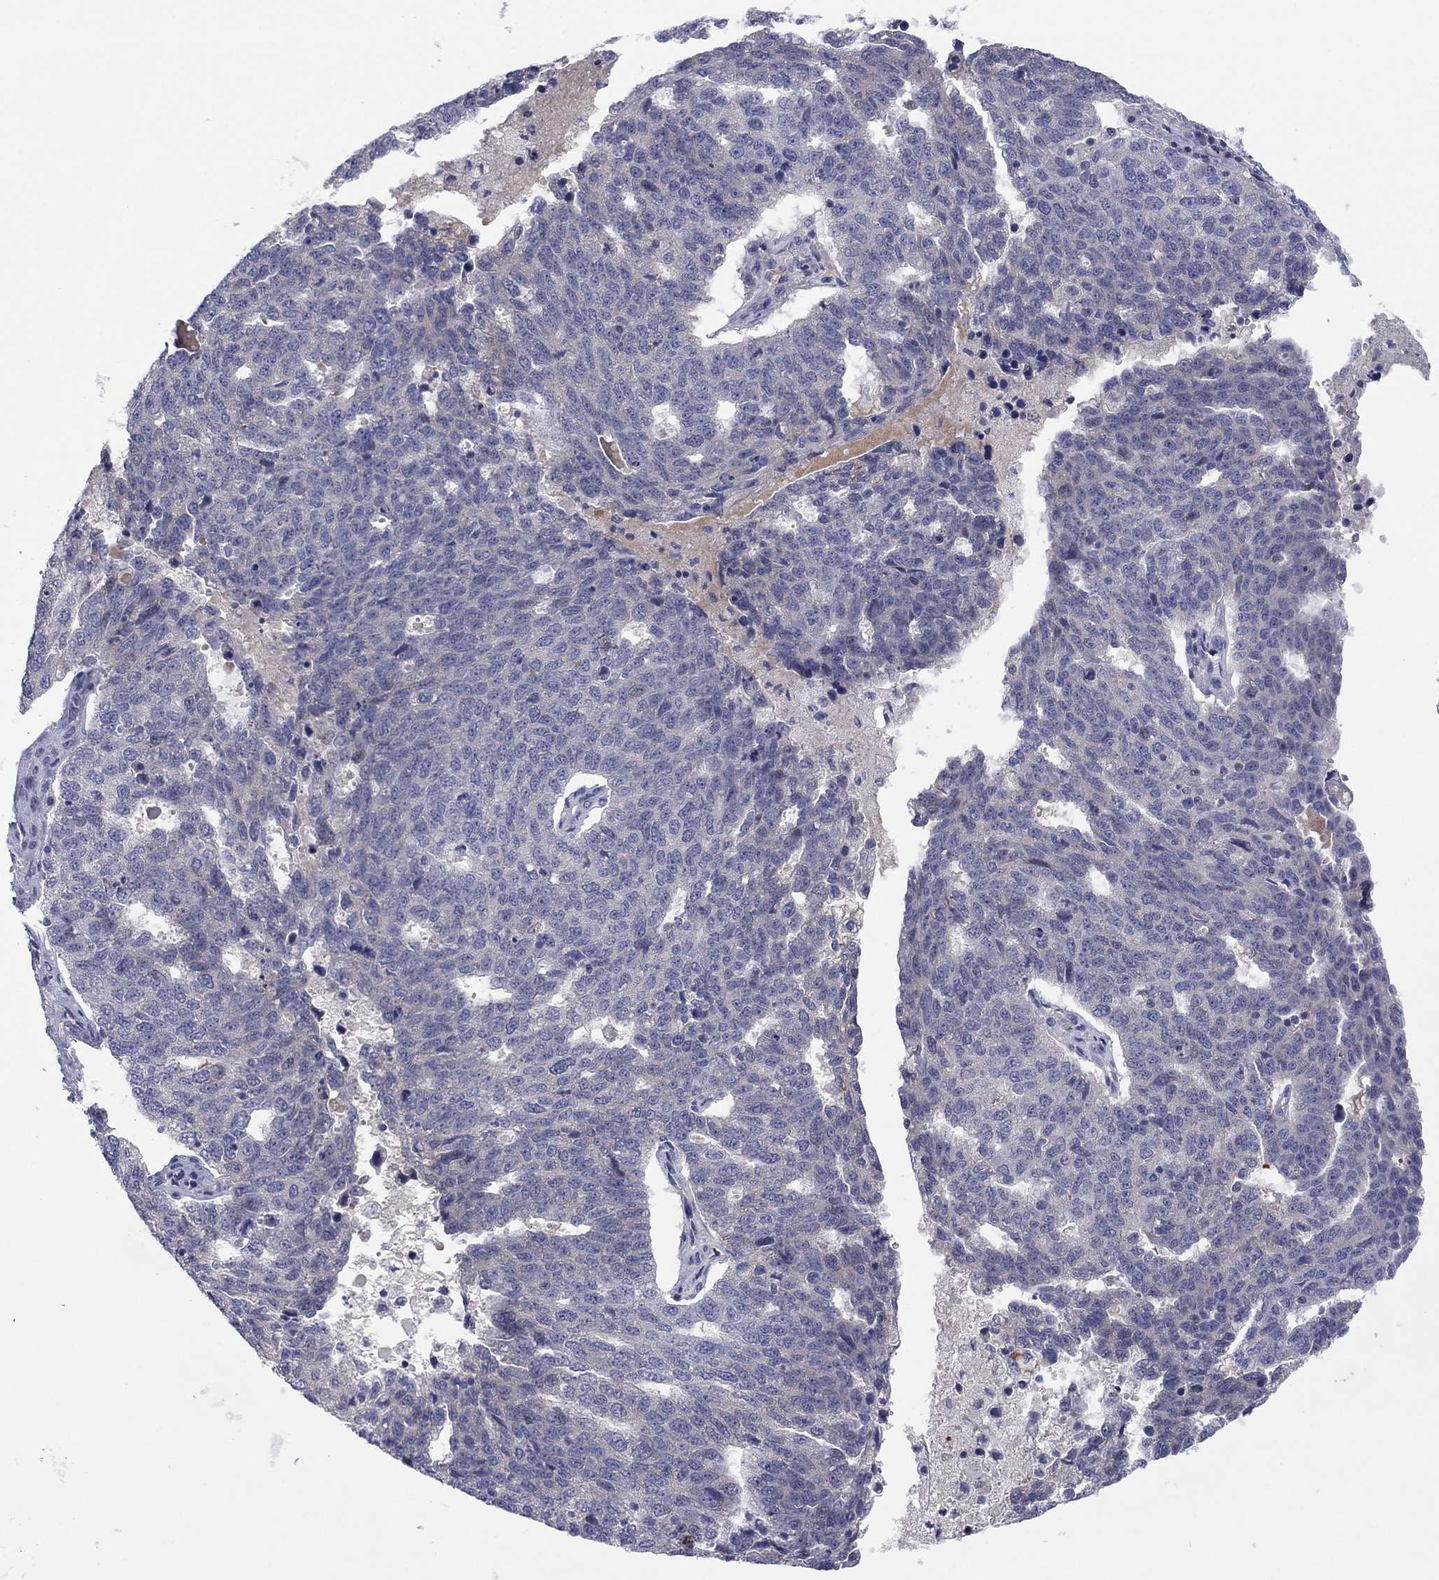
{"staining": {"intensity": "weak", "quantity": "<25%", "location": "cytoplasmic/membranous"}, "tissue": "ovarian cancer", "cell_type": "Tumor cells", "image_type": "cancer", "snomed": [{"axis": "morphology", "description": "Cystadenocarcinoma, serous, NOS"}, {"axis": "topography", "description": "Ovary"}], "caption": "IHC histopathology image of human serous cystadenocarcinoma (ovarian) stained for a protein (brown), which exhibits no staining in tumor cells.", "gene": "GRHPR", "patient": {"sex": "female", "age": 71}}